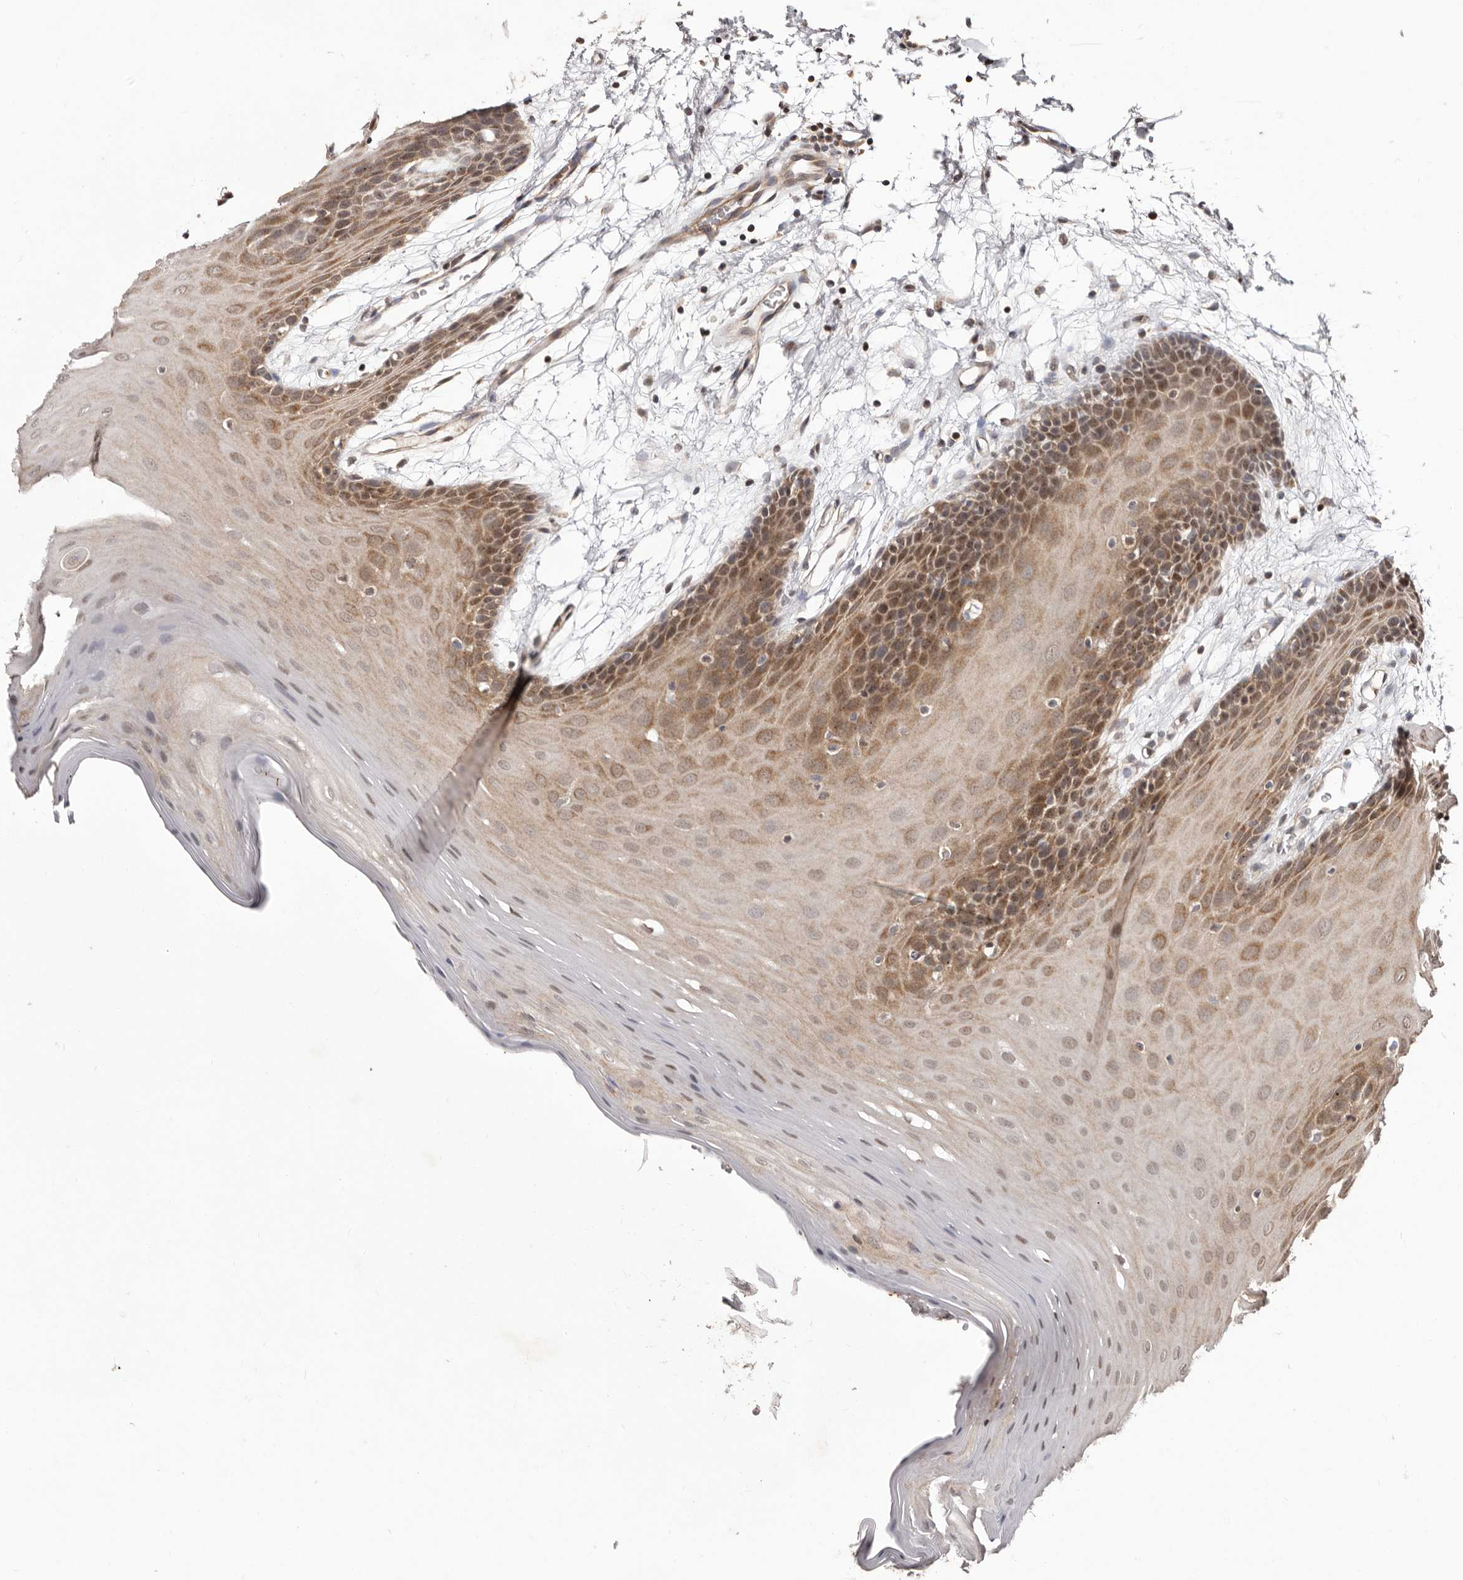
{"staining": {"intensity": "moderate", "quantity": ">75%", "location": "cytoplasmic/membranous,nuclear"}, "tissue": "oral mucosa", "cell_type": "Squamous epithelial cells", "image_type": "normal", "snomed": [{"axis": "morphology", "description": "Normal tissue, NOS"}, {"axis": "morphology", "description": "Squamous cell carcinoma, NOS"}, {"axis": "topography", "description": "Skeletal muscle"}, {"axis": "topography", "description": "Oral tissue"}, {"axis": "topography", "description": "Salivary gland"}, {"axis": "topography", "description": "Head-Neck"}], "caption": "IHC of benign human oral mucosa shows medium levels of moderate cytoplasmic/membranous,nuclear expression in approximately >75% of squamous epithelial cells.", "gene": "GLRX3", "patient": {"sex": "male", "age": 54}}